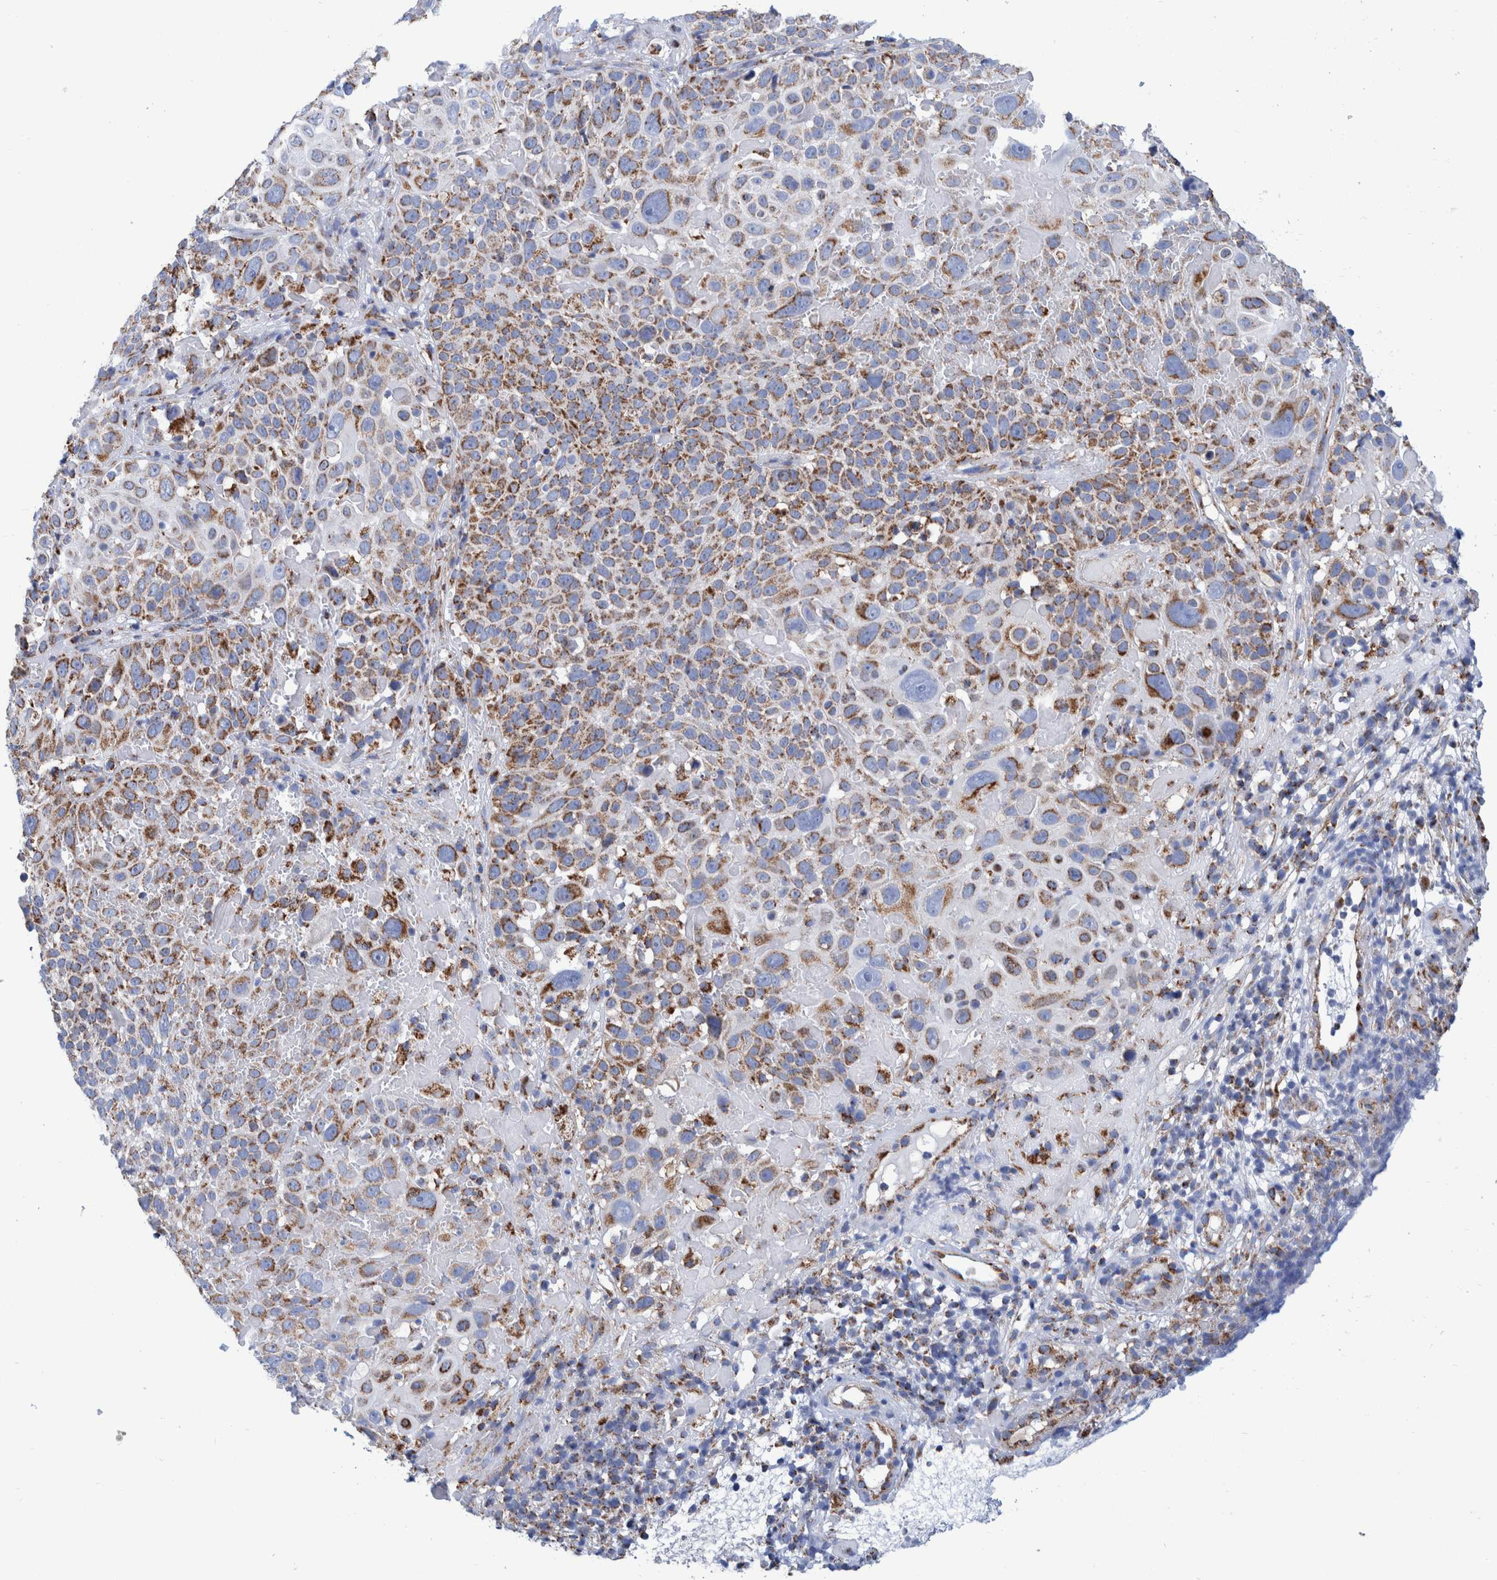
{"staining": {"intensity": "weak", "quantity": ">75%", "location": "cytoplasmic/membranous"}, "tissue": "cervical cancer", "cell_type": "Tumor cells", "image_type": "cancer", "snomed": [{"axis": "morphology", "description": "Squamous cell carcinoma, NOS"}, {"axis": "topography", "description": "Cervix"}], "caption": "Weak cytoplasmic/membranous protein positivity is seen in about >75% of tumor cells in cervical cancer (squamous cell carcinoma). (DAB IHC with brightfield microscopy, high magnification).", "gene": "DECR1", "patient": {"sex": "female", "age": 74}}